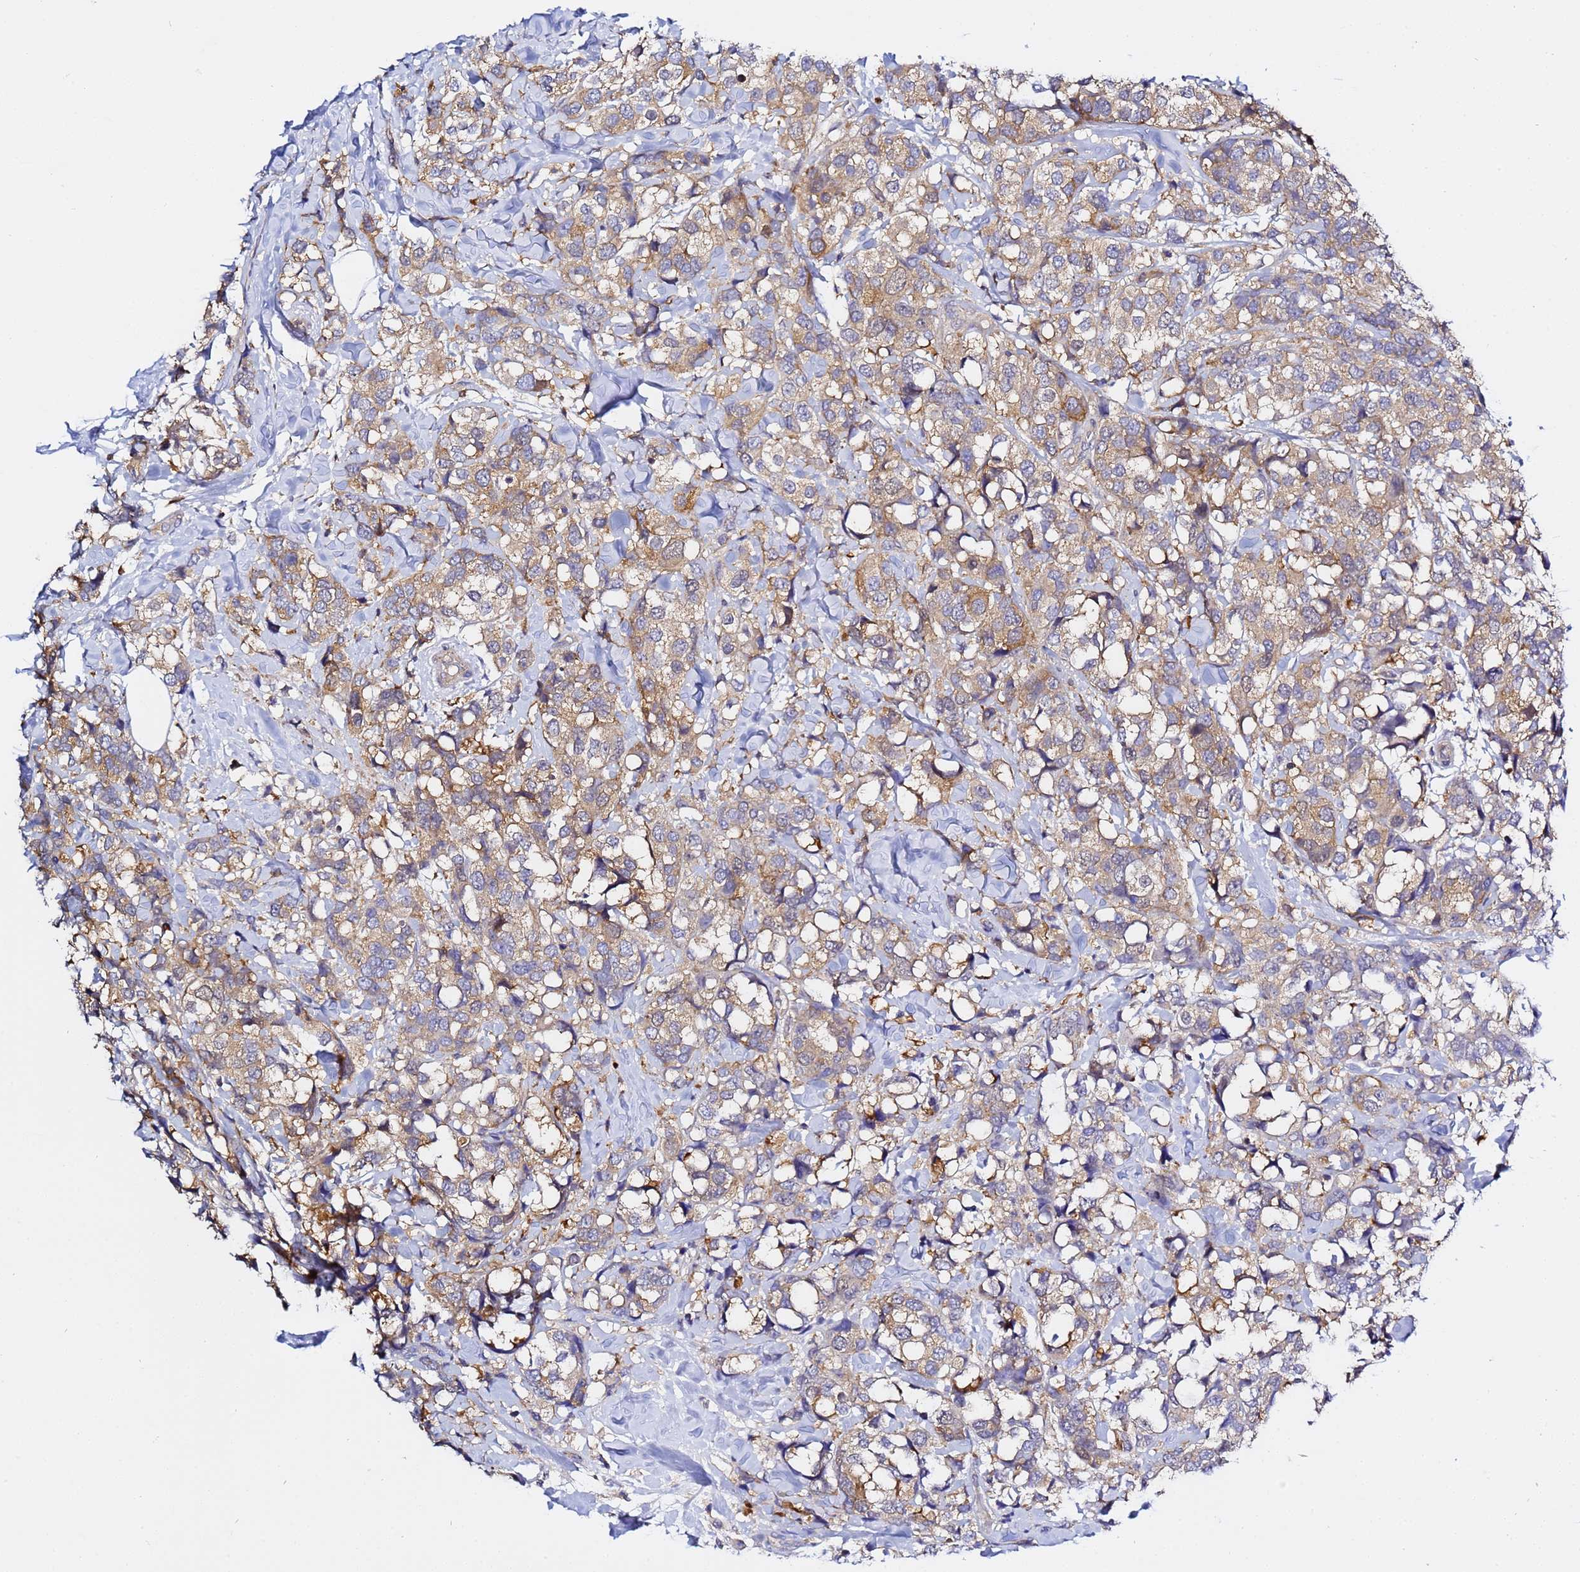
{"staining": {"intensity": "moderate", "quantity": ">75%", "location": "cytoplasmic/membranous"}, "tissue": "breast cancer", "cell_type": "Tumor cells", "image_type": "cancer", "snomed": [{"axis": "morphology", "description": "Lobular carcinoma"}, {"axis": "topography", "description": "Breast"}], "caption": "Breast cancer (lobular carcinoma) tissue displays moderate cytoplasmic/membranous positivity in approximately >75% of tumor cells The protein of interest is shown in brown color, while the nuclei are stained blue.", "gene": "LENG1", "patient": {"sex": "female", "age": 59}}